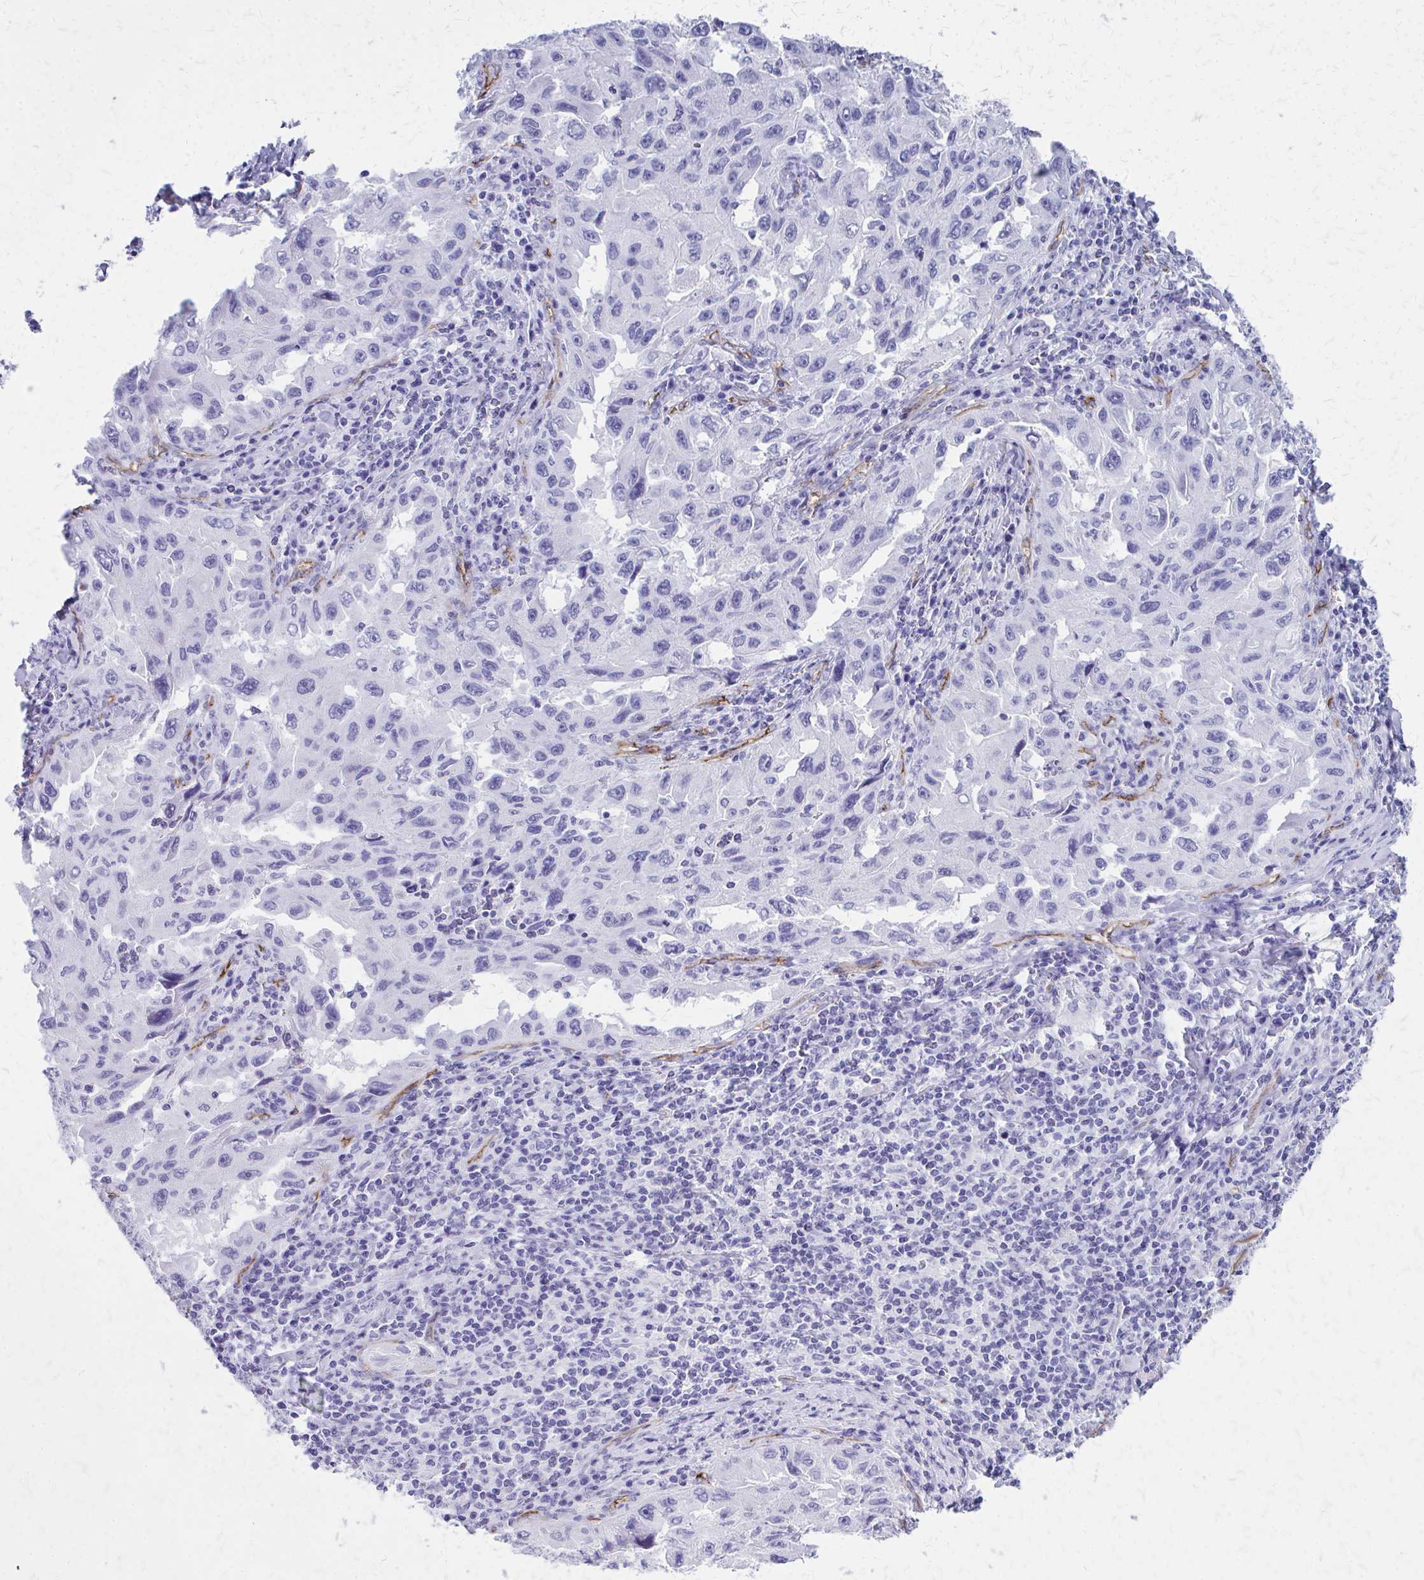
{"staining": {"intensity": "negative", "quantity": "none", "location": "none"}, "tissue": "lung cancer", "cell_type": "Tumor cells", "image_type": "cancer", "snomed": [{"axis": "morphology", "description": "Adenocarcinoma, NOS"}, {"axis": "topography", "description": "Lung"}], "caption": "Protein analysis of lung adenocarcinoma exhibits no significant expression in tumor cells.", "gene": "TPSG1", "patient": {"sex": "female", "age": 73}}